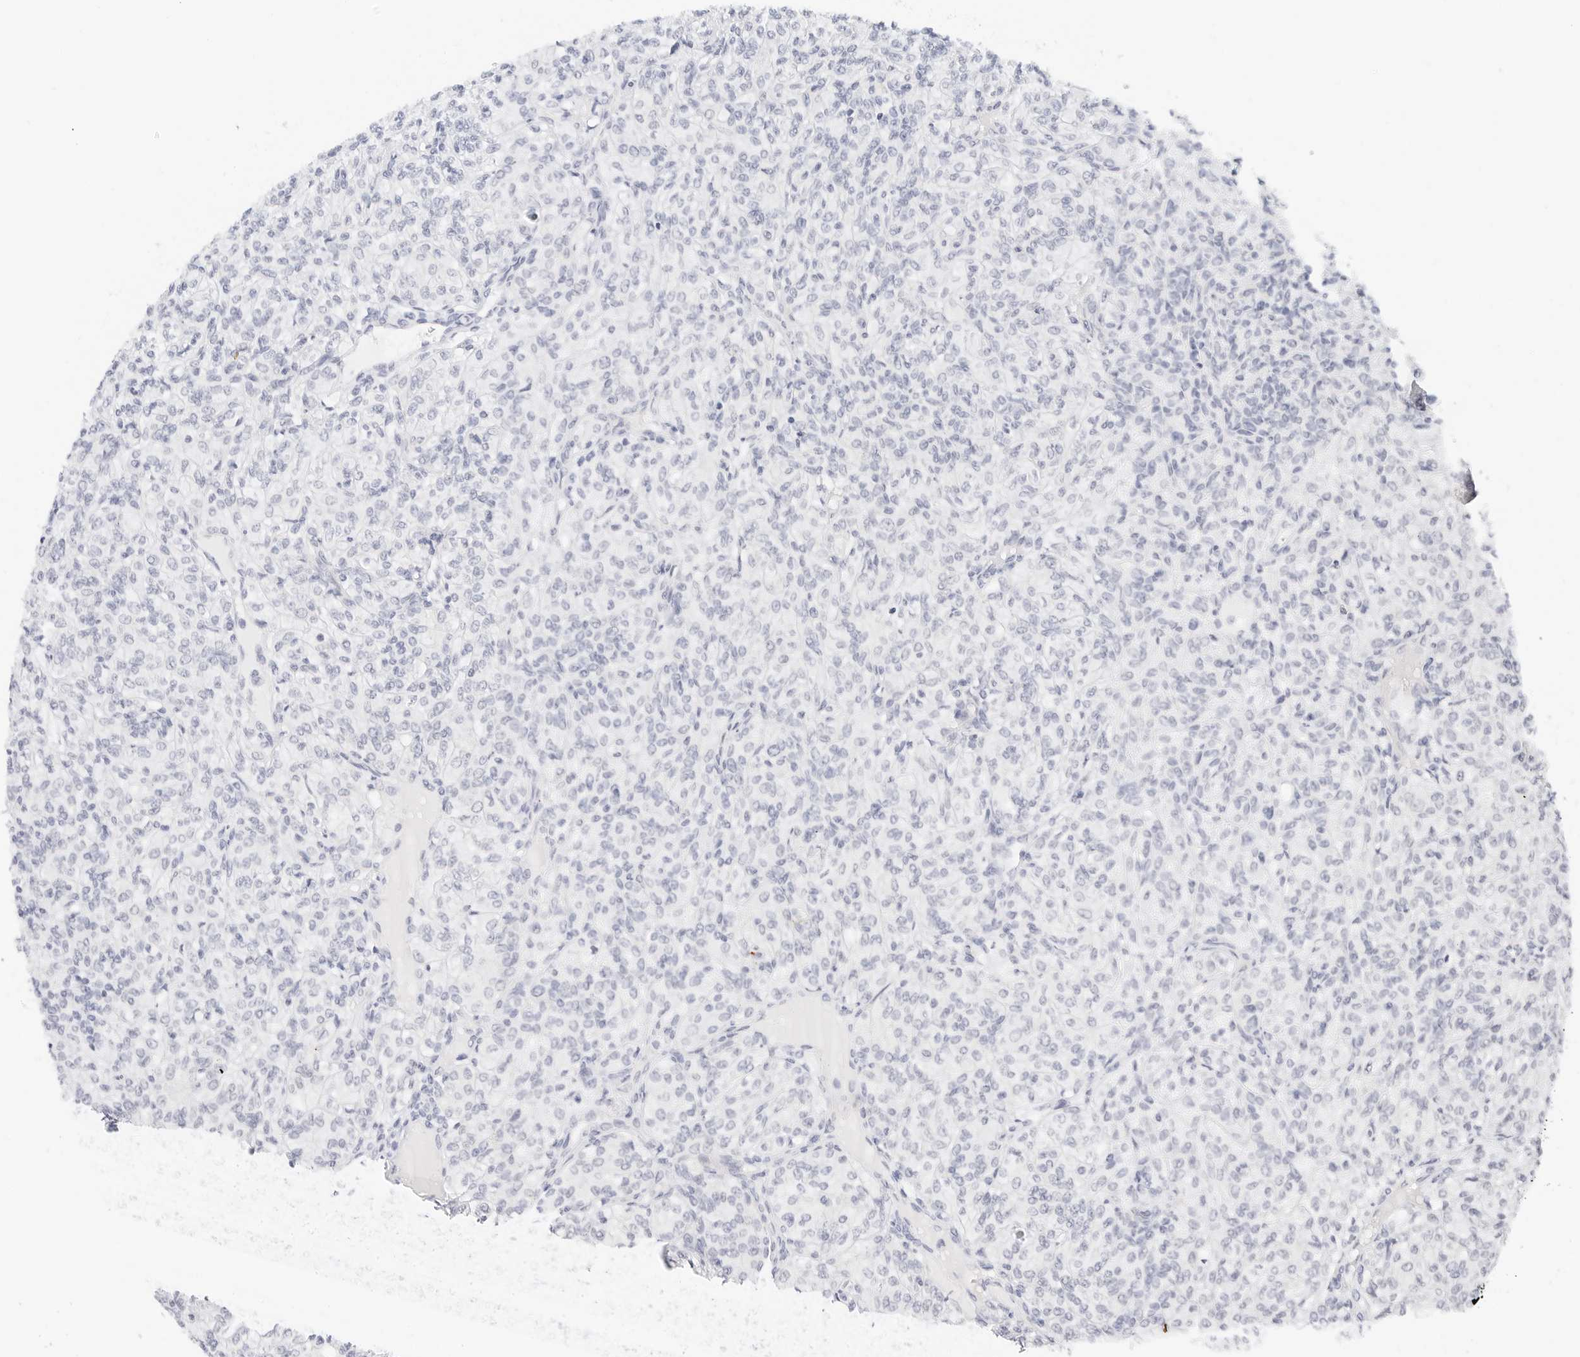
{"staining": {"intensity": "negative", "quantity": "none", "location": "none"}, "tissue": "renal cancer", "cell_type": "Tumor cells", "image_type": "cancer", "snomed": [{"axis": "morphology", "description": "Adenocarcinoma, NOS"}, {"axis": "topography", "description": "Kidney"}], "caption": "Adenocarcinoma (renal) stained for a protein using IHC reveals no expression tumor cells.", "gene": "CD22", "patient": {"sex": "male", "age": 77}}